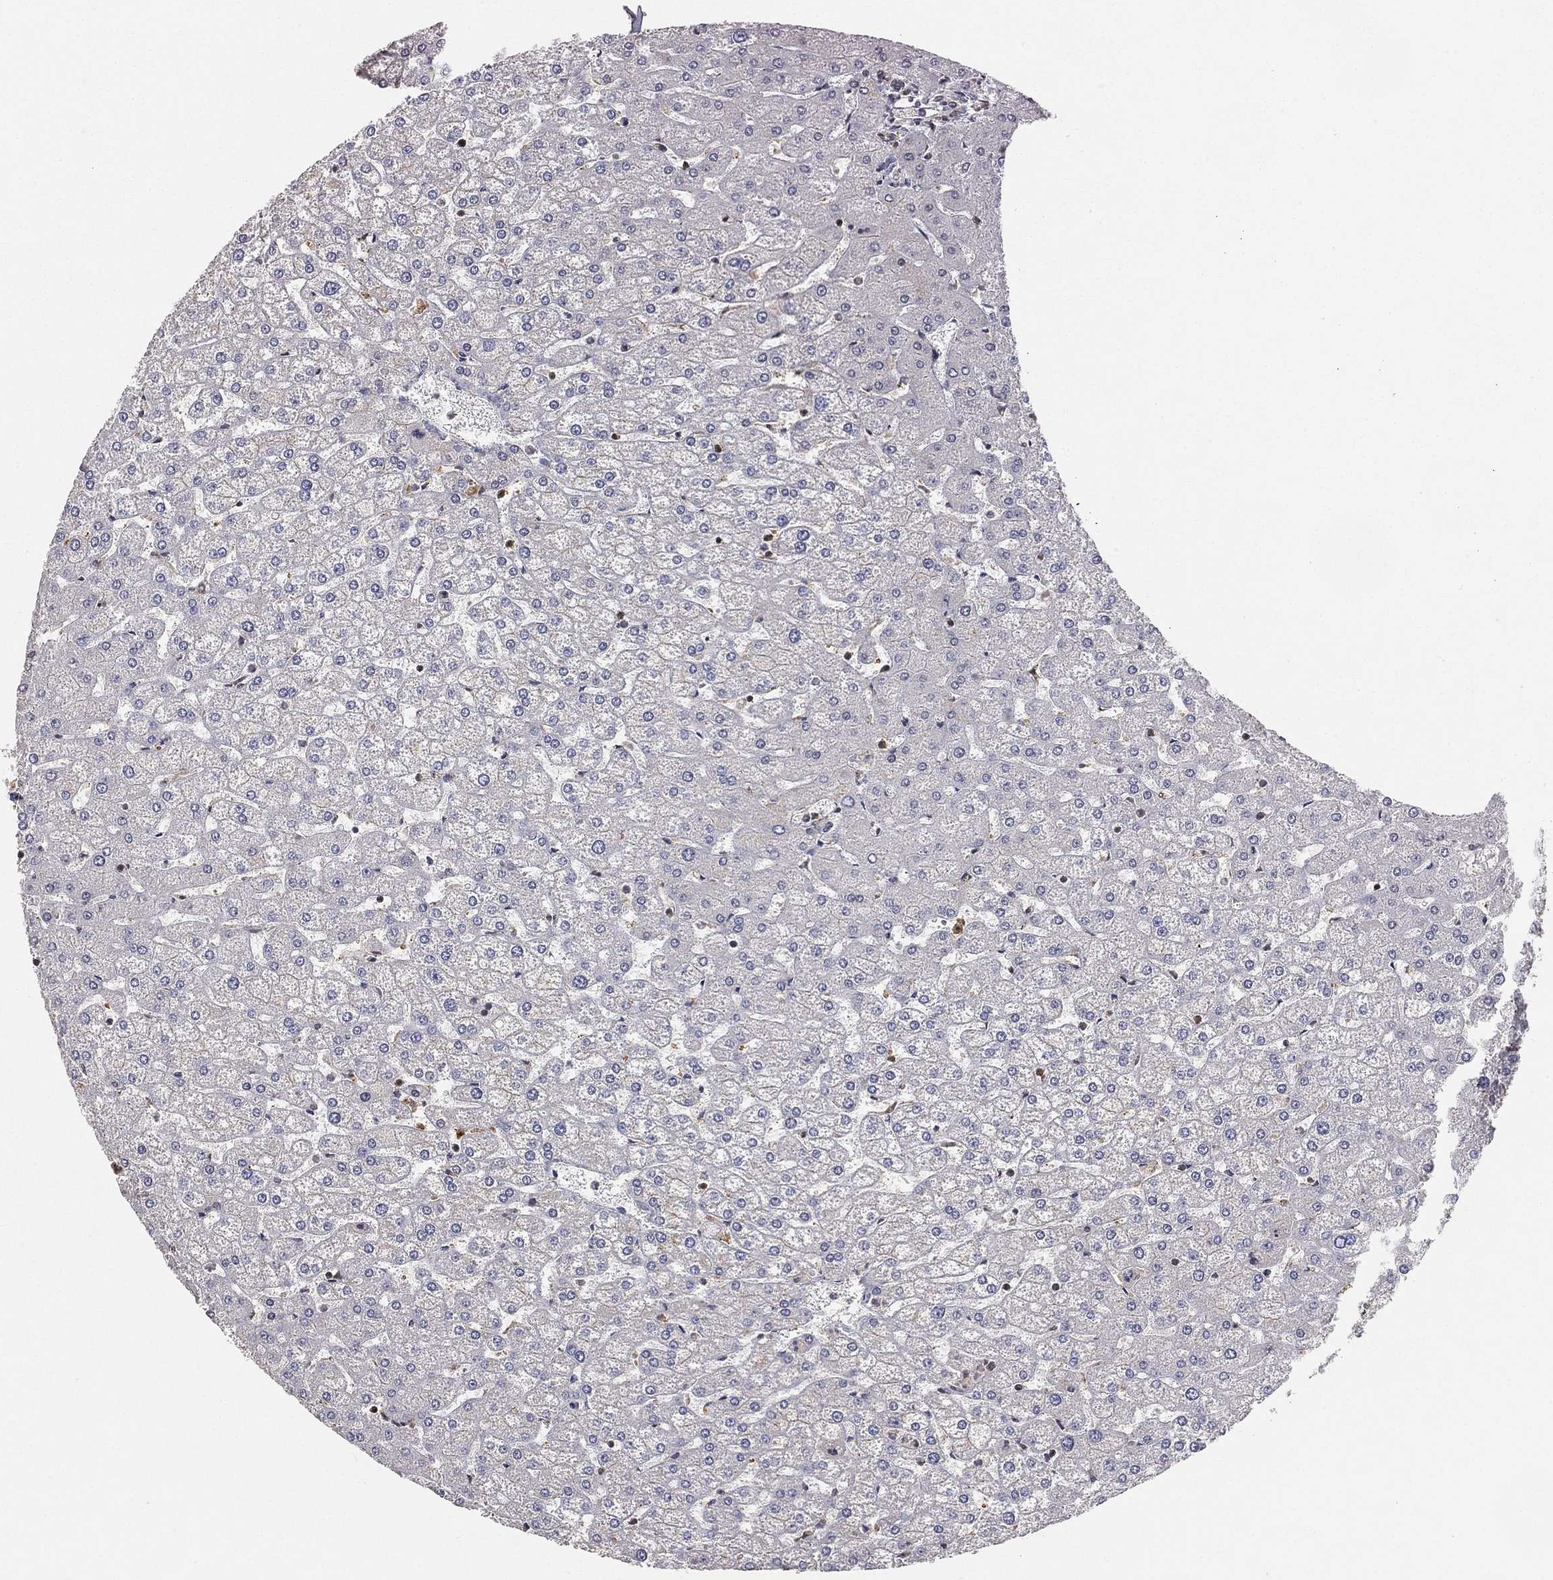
{"staining": {"intensity": "negative", "quantity": "none", "location": "none"}, "tissue": "liver", "cell_type": "Cholangiocytes", "image_type": "normal", "snomed": [{"axis": "morphology", "description": "Normal tissue, NOS"}, {"axis": "topography", "description": "Liver"}], "caption": "IHC micrograph of unremarkable liver stained for a protein (brown), which demonstrates no positivity in cholangiocytes.", "gene": "WDR26", "patient": {"sex": "female", "age": 32}}